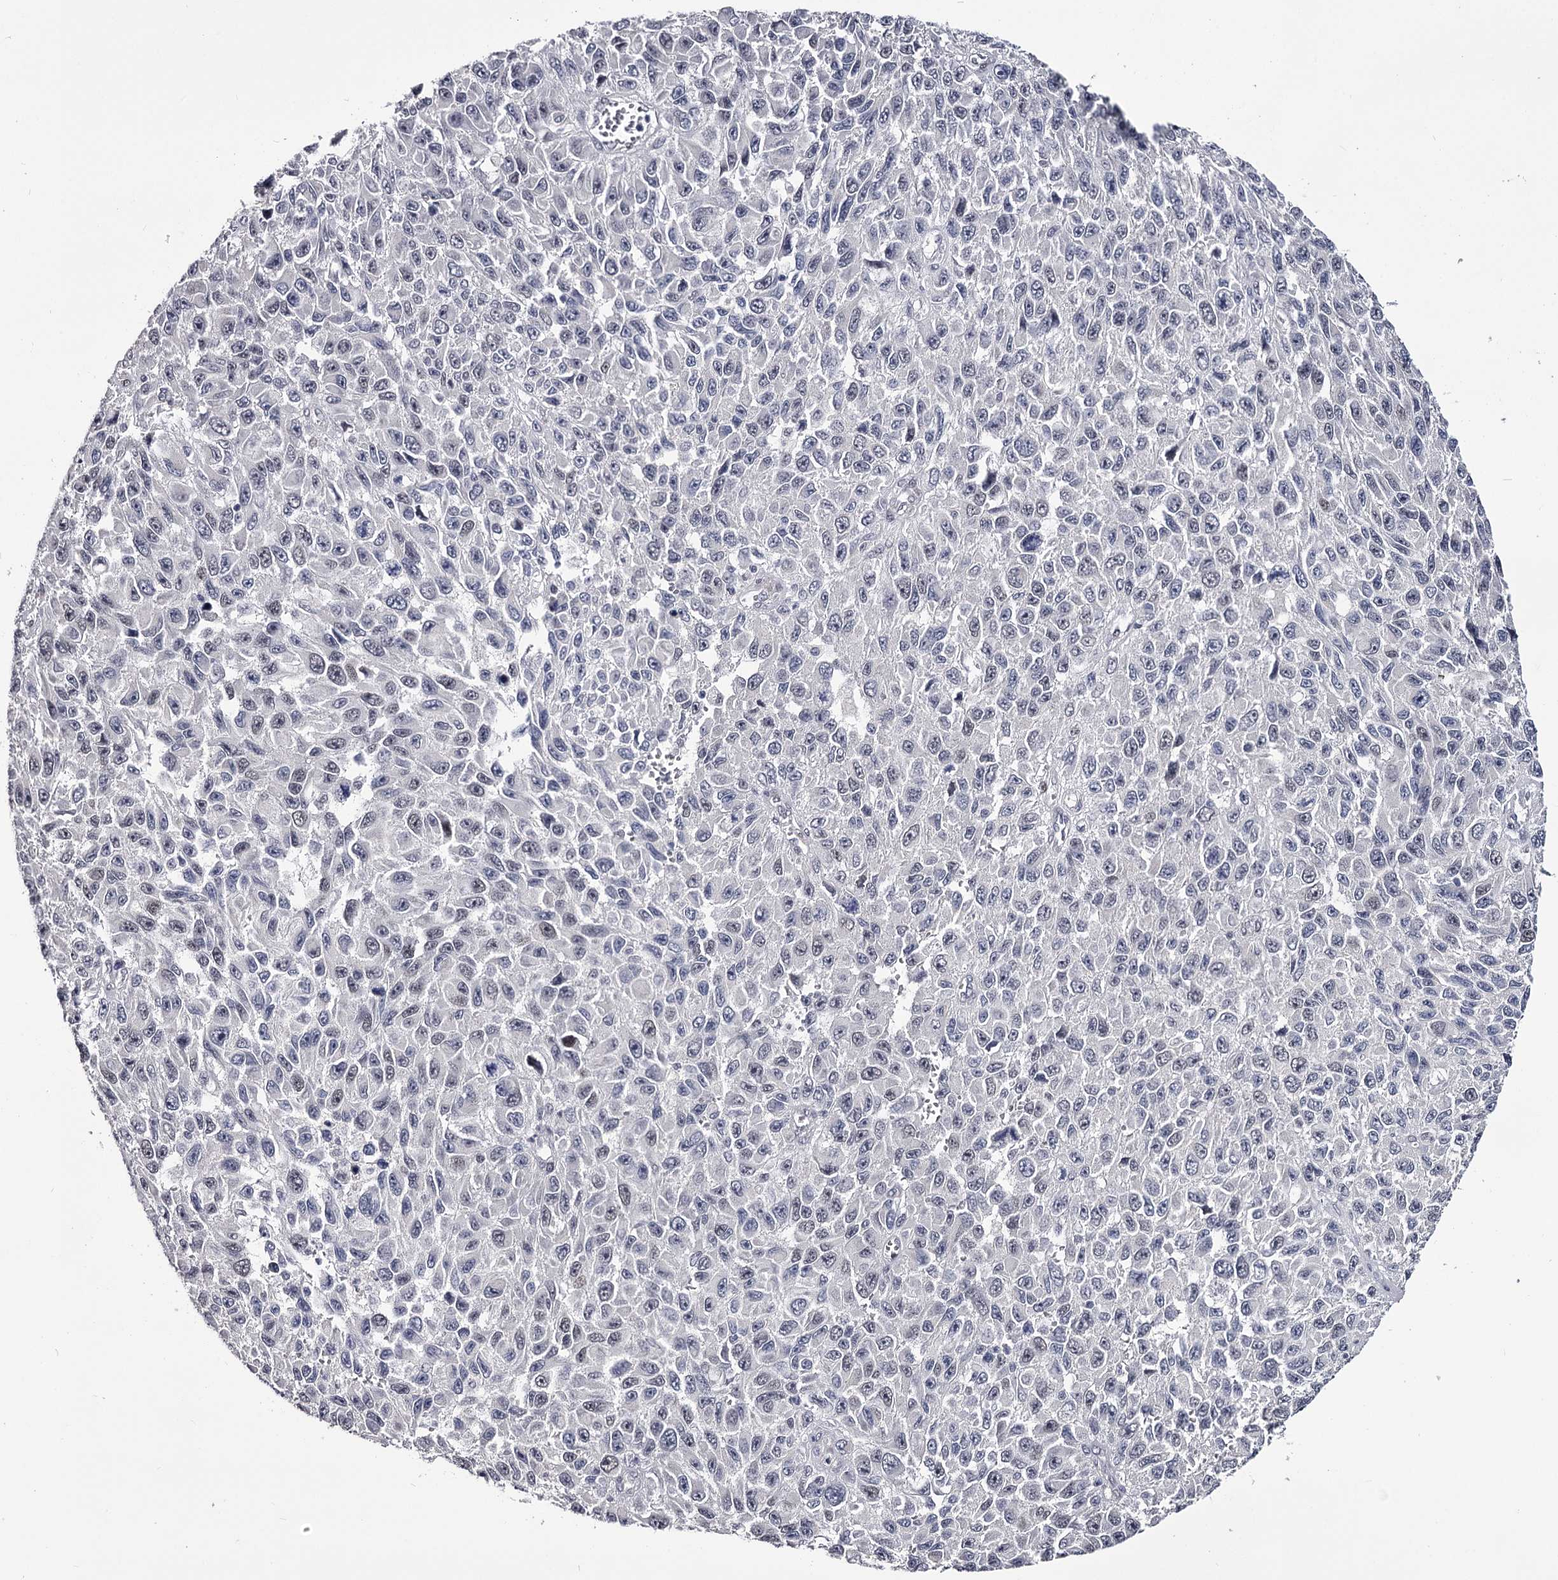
{"staining": {"intensity": "negative", "quantity": "none", "location": "none"}, "tissue": "melanoma", "cell_type": "Tumor cells", "image_type": "cancer", "snomed": [{"axis": "morphology", "description": "Normal tissue, NOS"}, {"axis": "morphology", "description": "Malignant melanoma, NOS"}, {"axis": "topography", "description": "Skin"}], "caption": "Tumor cells are negative for protein expression in human malignant melanoma. The staining is performed using DAB brown chromogen with nuclei counter-stained in using hematoxylin.", "gene": "OVOL2", "patient": {"sex": "female", "age": 96}}